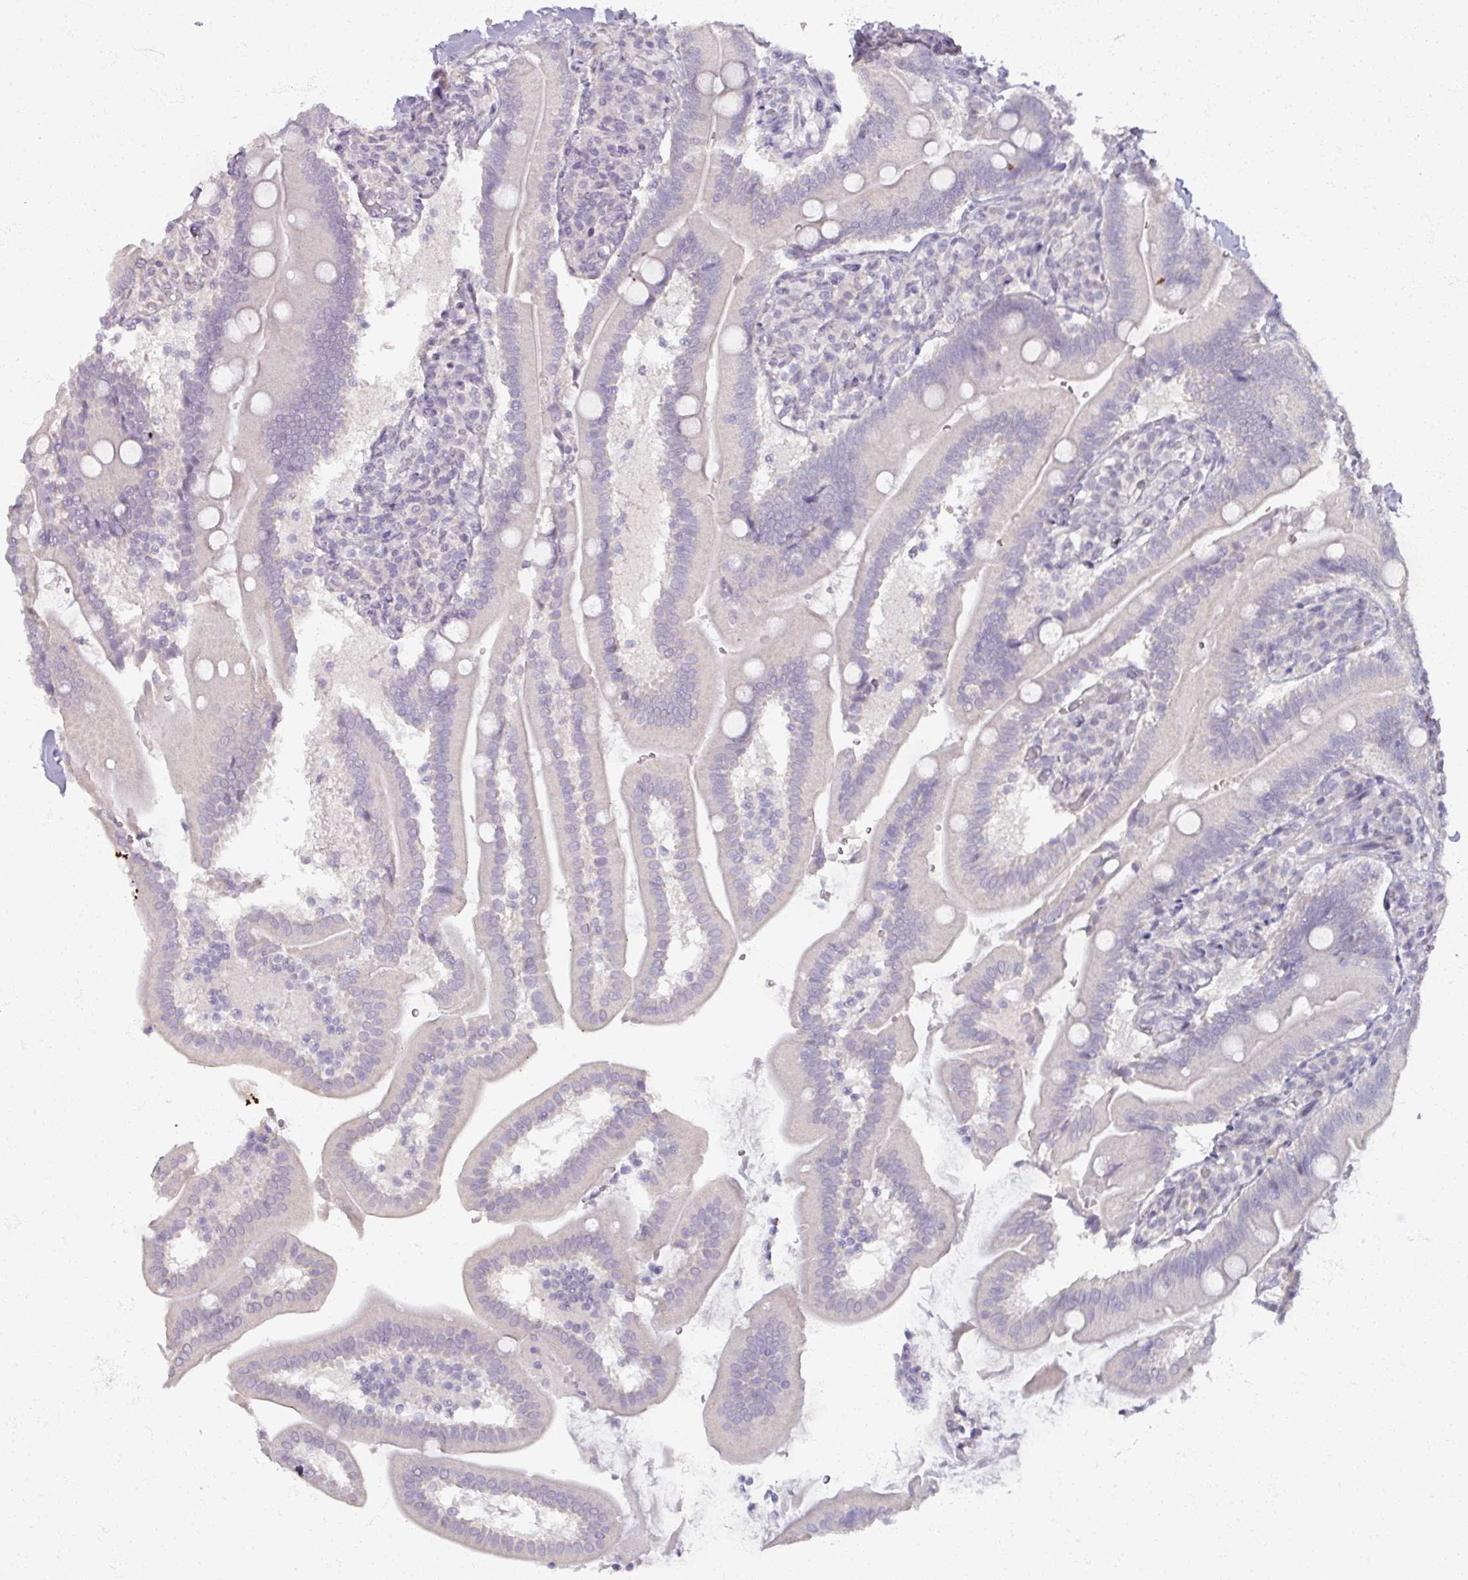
{"staining": {"intensity": "negative", "quantity": "none", "location": "none"}, "tissue": "duodenum", "cell_type": "Glandular cells", "image_type": "normal", "snomed": [{"axis": "morphology", "description": "Normal tissue, NOS"}, {"axis": "topography", "description": "Duodenum"}], "caption": "Histopathology image shows no significant protein positivity in glandular cells of unremarkable duodenum. The staining was performed using DAB (3,3'-diaminobenzidine) to visualize the protein expression in brown, while the nuclei were stained in blue with hematoxylin (Magnification: 20x).", "gene": "SOX11", "patient": {"sex": "female", "age": 67}}